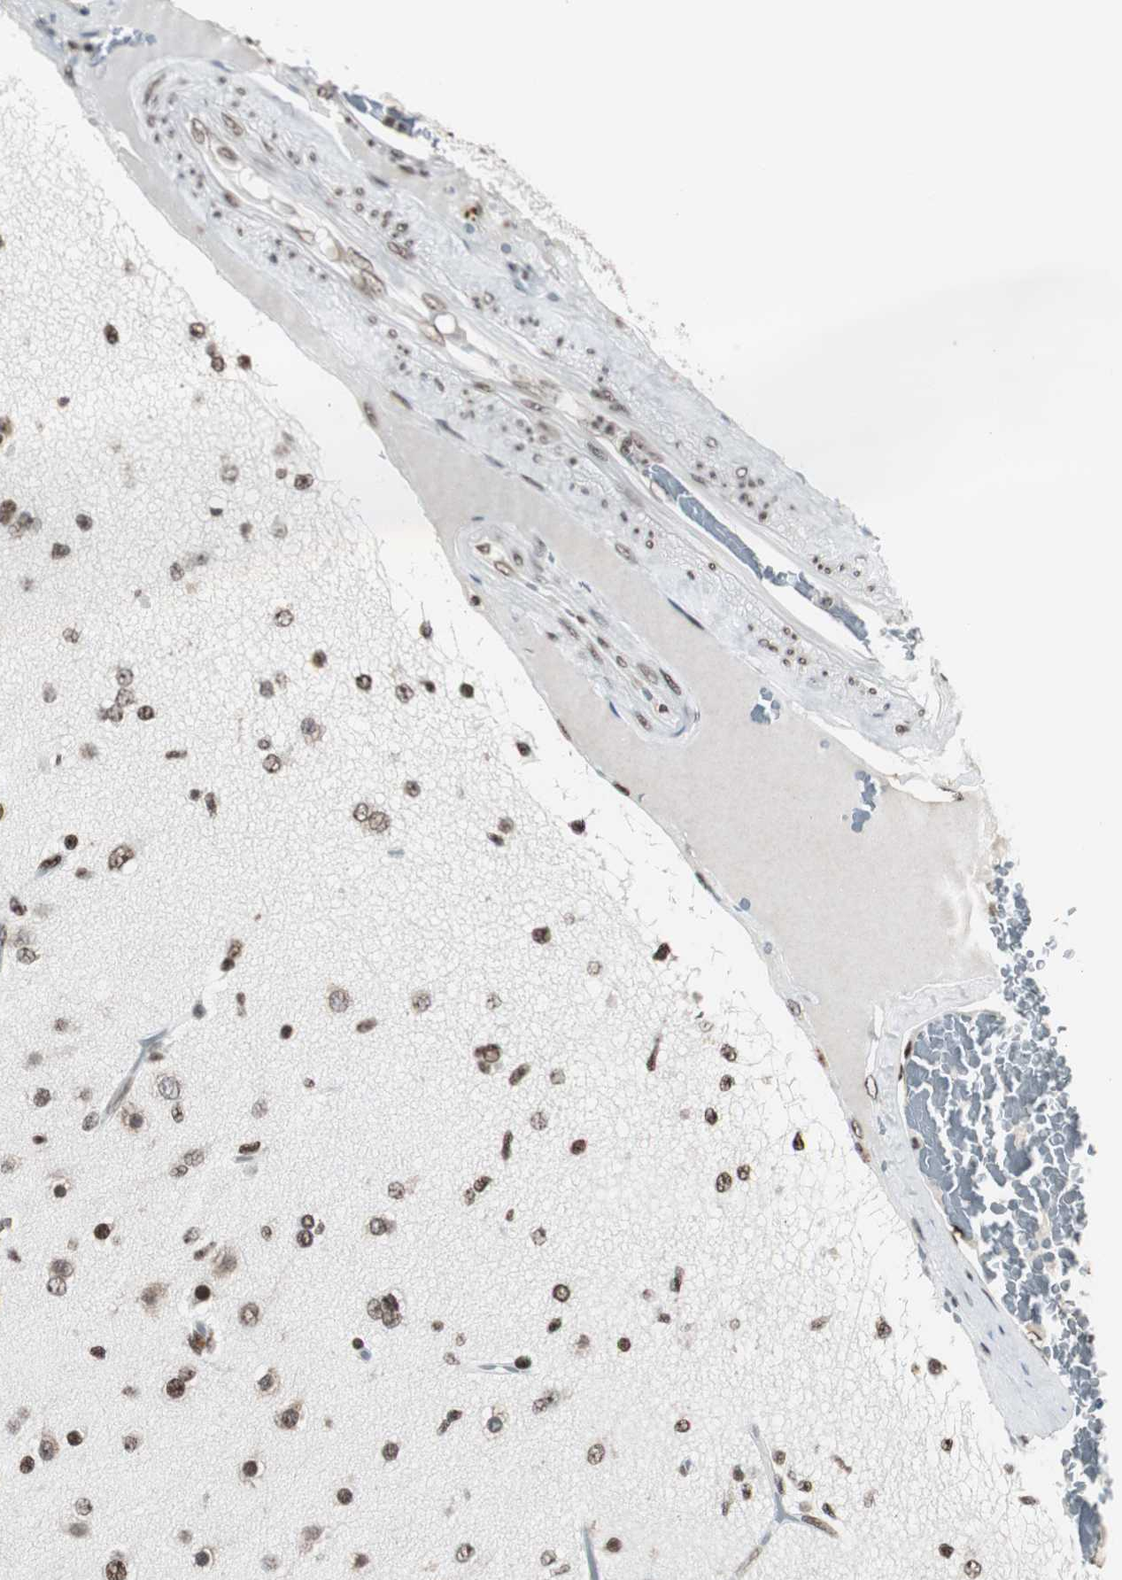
{"staining": {"intensity": "moderate", "quantity": ">75%", "location": "cytoplasmic/membranous,nuclear"}, "tissue": "glioma", "cell_type": "Tumor cells", "image_type": "cancer", "snomed": [{"axis": "morphology", "description": "Glioma, malignant, High grade"}, {"axis": "topography", "description": "Brain"}], "caption": "Immunohistochemistry photomicrograph of human high-grade glioma (malignant) stained for a protein (brown), which reveals medium levels of moderate cytoplasmic/membranous and nuclear staining in approximately >75% of tumor cells.", "gene": "XRCC1", "patient": {"sex": "male", "age": 33}}